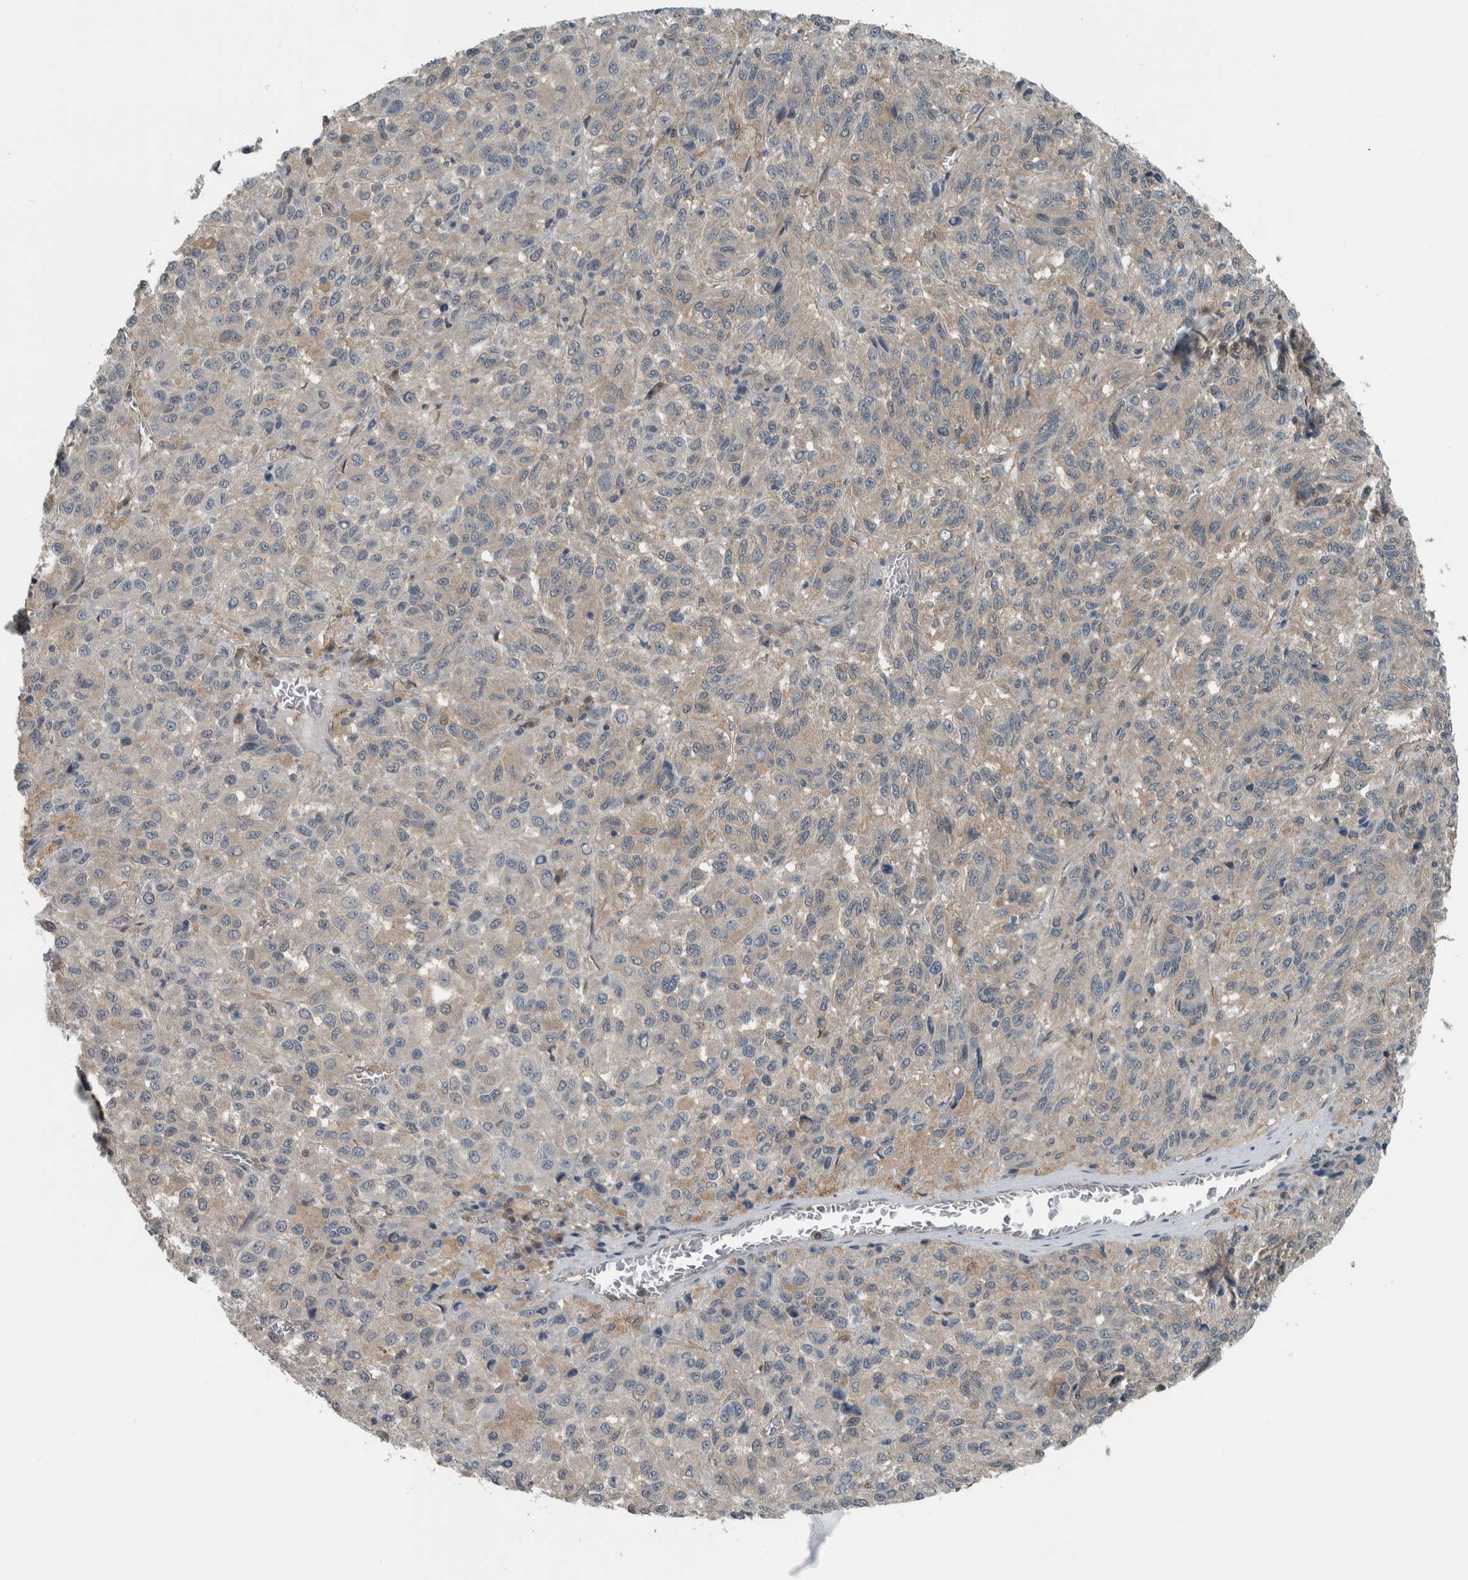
{"staining": {"intensity": "weak", "quantity": "<25%", "location": "cytoplasmic/membranous"}, "tissue": "skin cancer", "cell_type": "Tumor cells", "image_type": "cancer", "snomed": [{"axis": "morphology", "description": "Squamous cell carcinoma, NOS"}, {"axis": "topography", "description": "Skin"}], "caption": "Skin cancer (squamous cell carcinoma) stained for a protein using immunohistochemistry demonstrates no staining tumor cells.", "gene": "ALAD", "patient": {"sex": "female", "age": 73}}